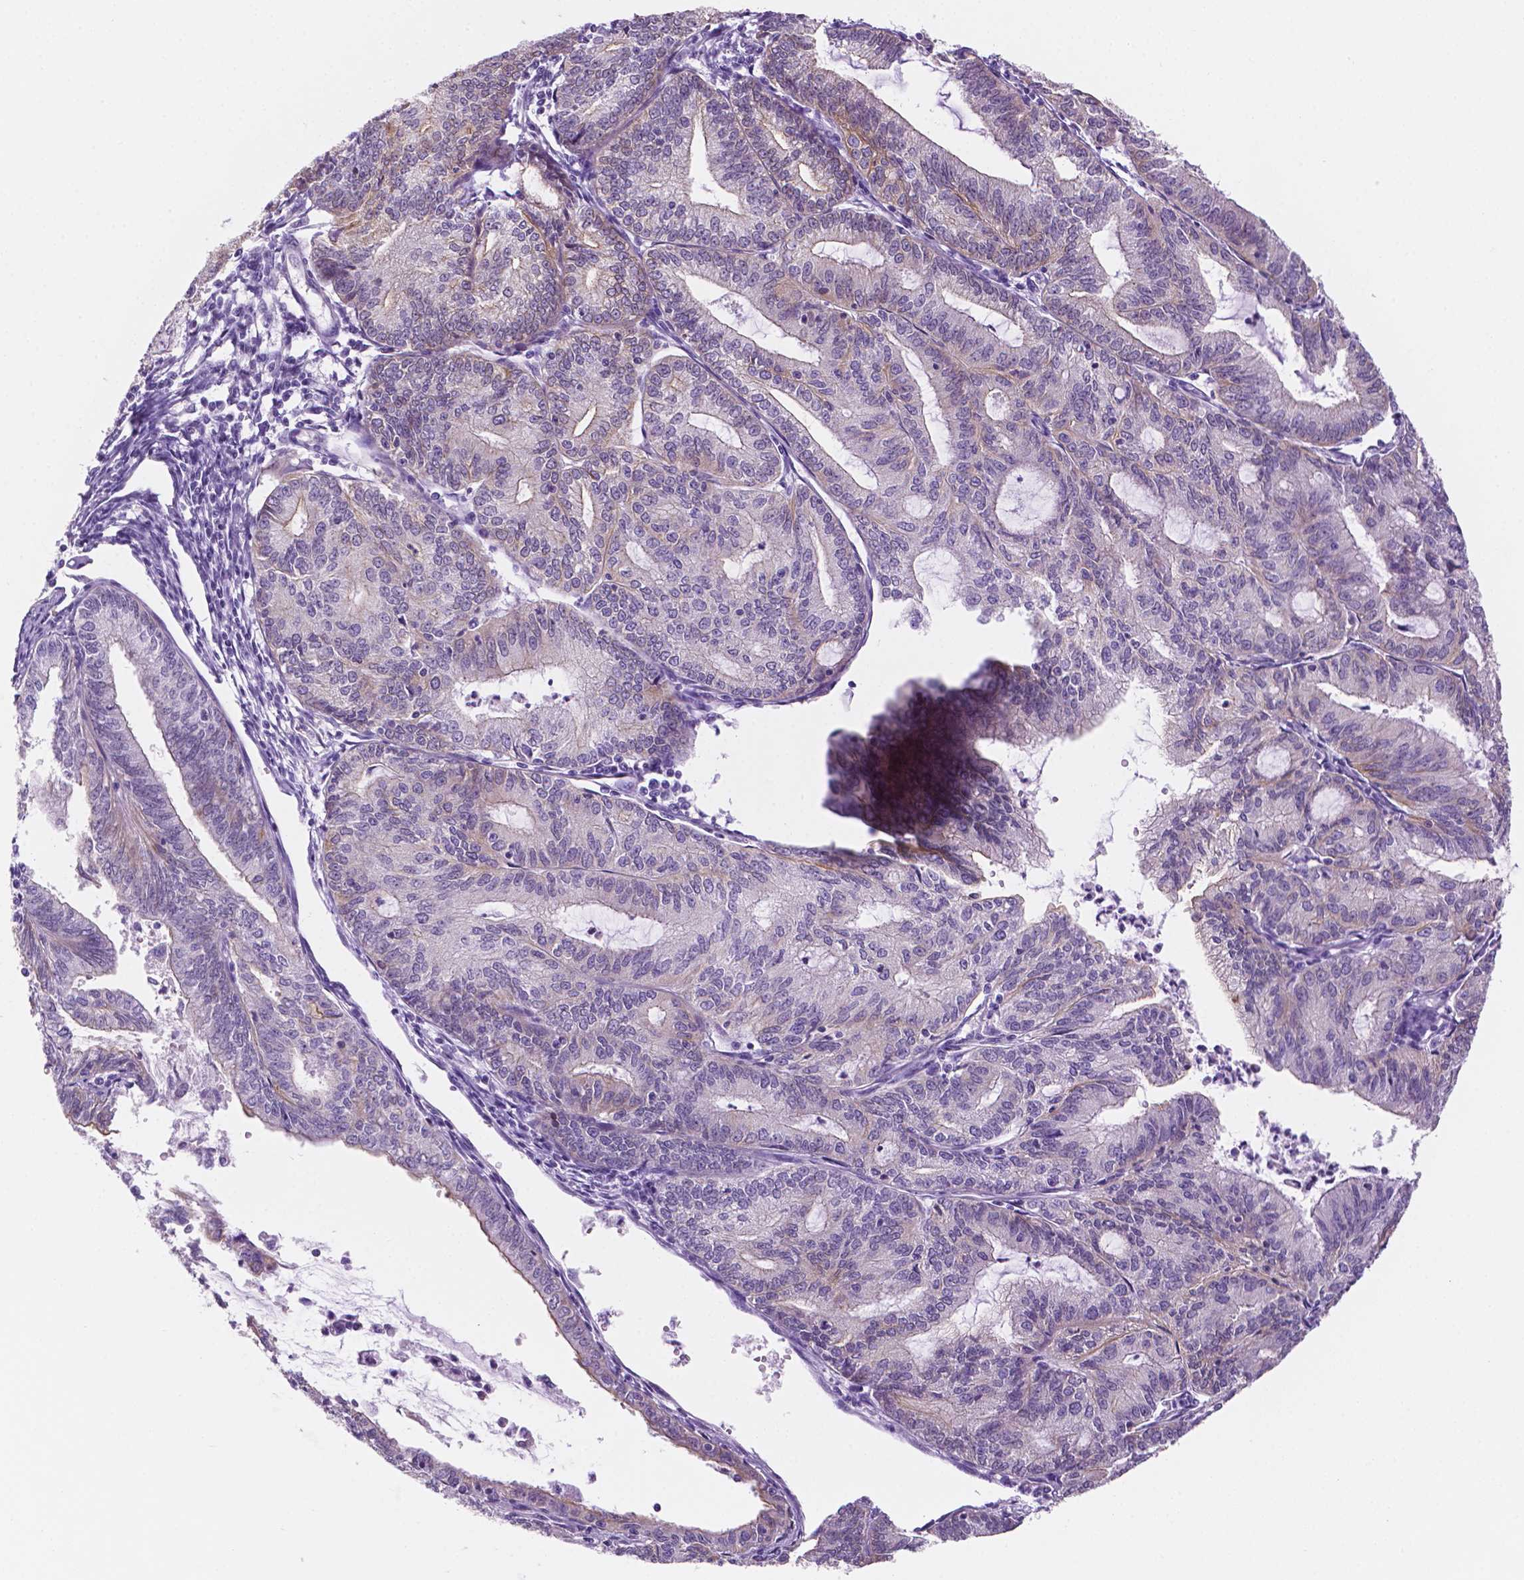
{"staining": {"intensity": "weak", "quantity": "25%-75%", "location": "cytoplasmic/membranous"}, "tissue": "endometrial cancer", "cell_type": "Tumor cells", "image_type": "cancer", "snomed": [{"axis": "morphology", "description": "Adenocarcinoma, NOS"}, {"axis": "topography", "description": "Endometrium"}], "caption": "Brown immunohistochemical staining in human endometrial adenocarcinoma exhibits weak cytoplasmic/membranous expression in about 25%-75% of tumor cells.", "gene": "PPL", "patient": {"sex": "female", "age": 70}}